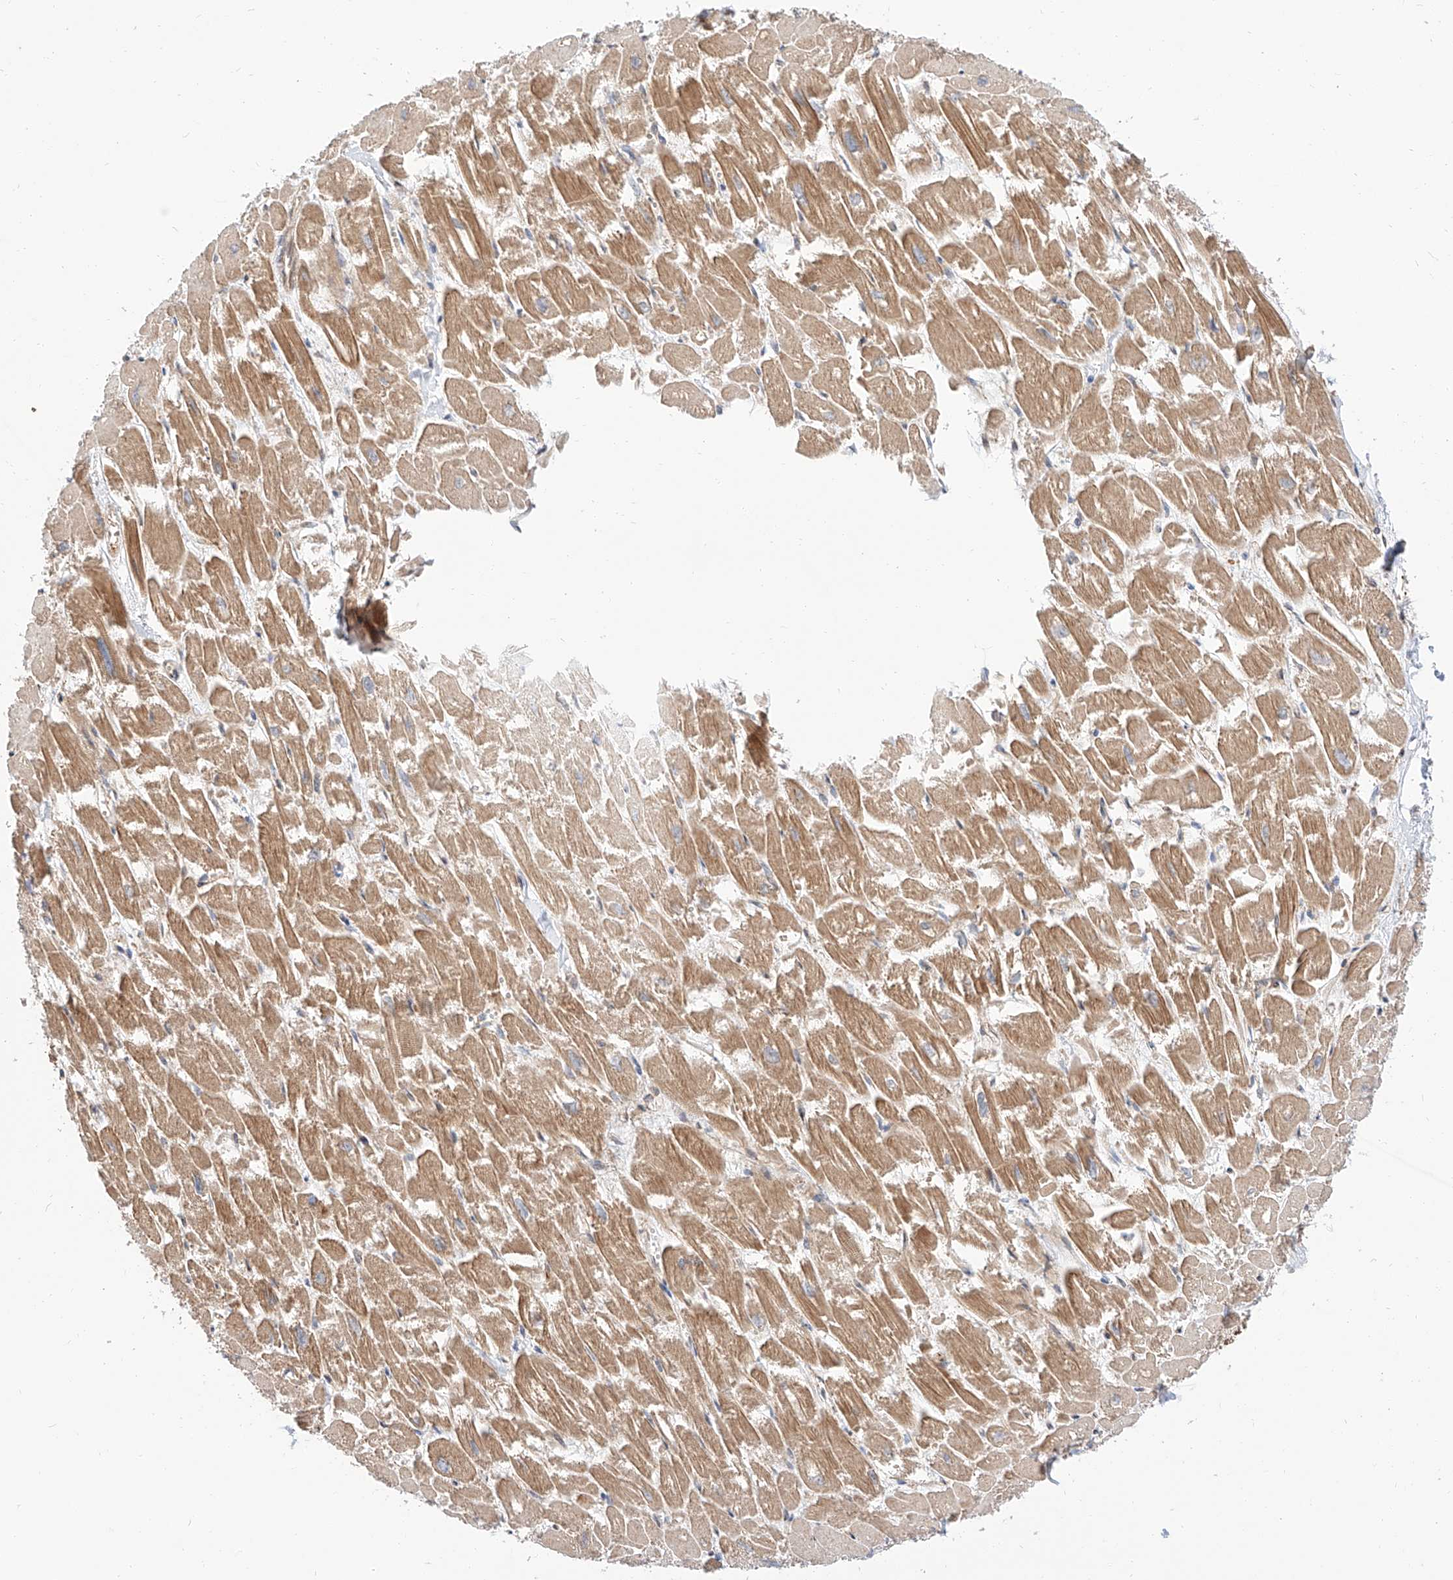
{"staining": {"intensity": "moderate", "quantity": ">75%", "location": "cytoplasmic/membranous"}, "tissue": "heart muscle", "cell_type": "Cardiomyocytes", "image_type": "normal", "snomed": [{"axis": "morphology", "description": "Normal tissue, NOS"}, {"axis": "topography", "description": "Heart"}], "caption": "High-magnification brightfield microscopy of normal heart muscle stained with DAB (3,3'-diaminobenzidine) (brown) and counterstained with hematoxylin (blue). cardiomyocytes exhibit moderate cytoplasmic/membranous positivity is identified in about>75% of cells. Immunohistochemistry stains the protein in brown and the nuclei are stained blue.", "gene": "ISCA2", "patient": {"sex": "male", "age": 54}}